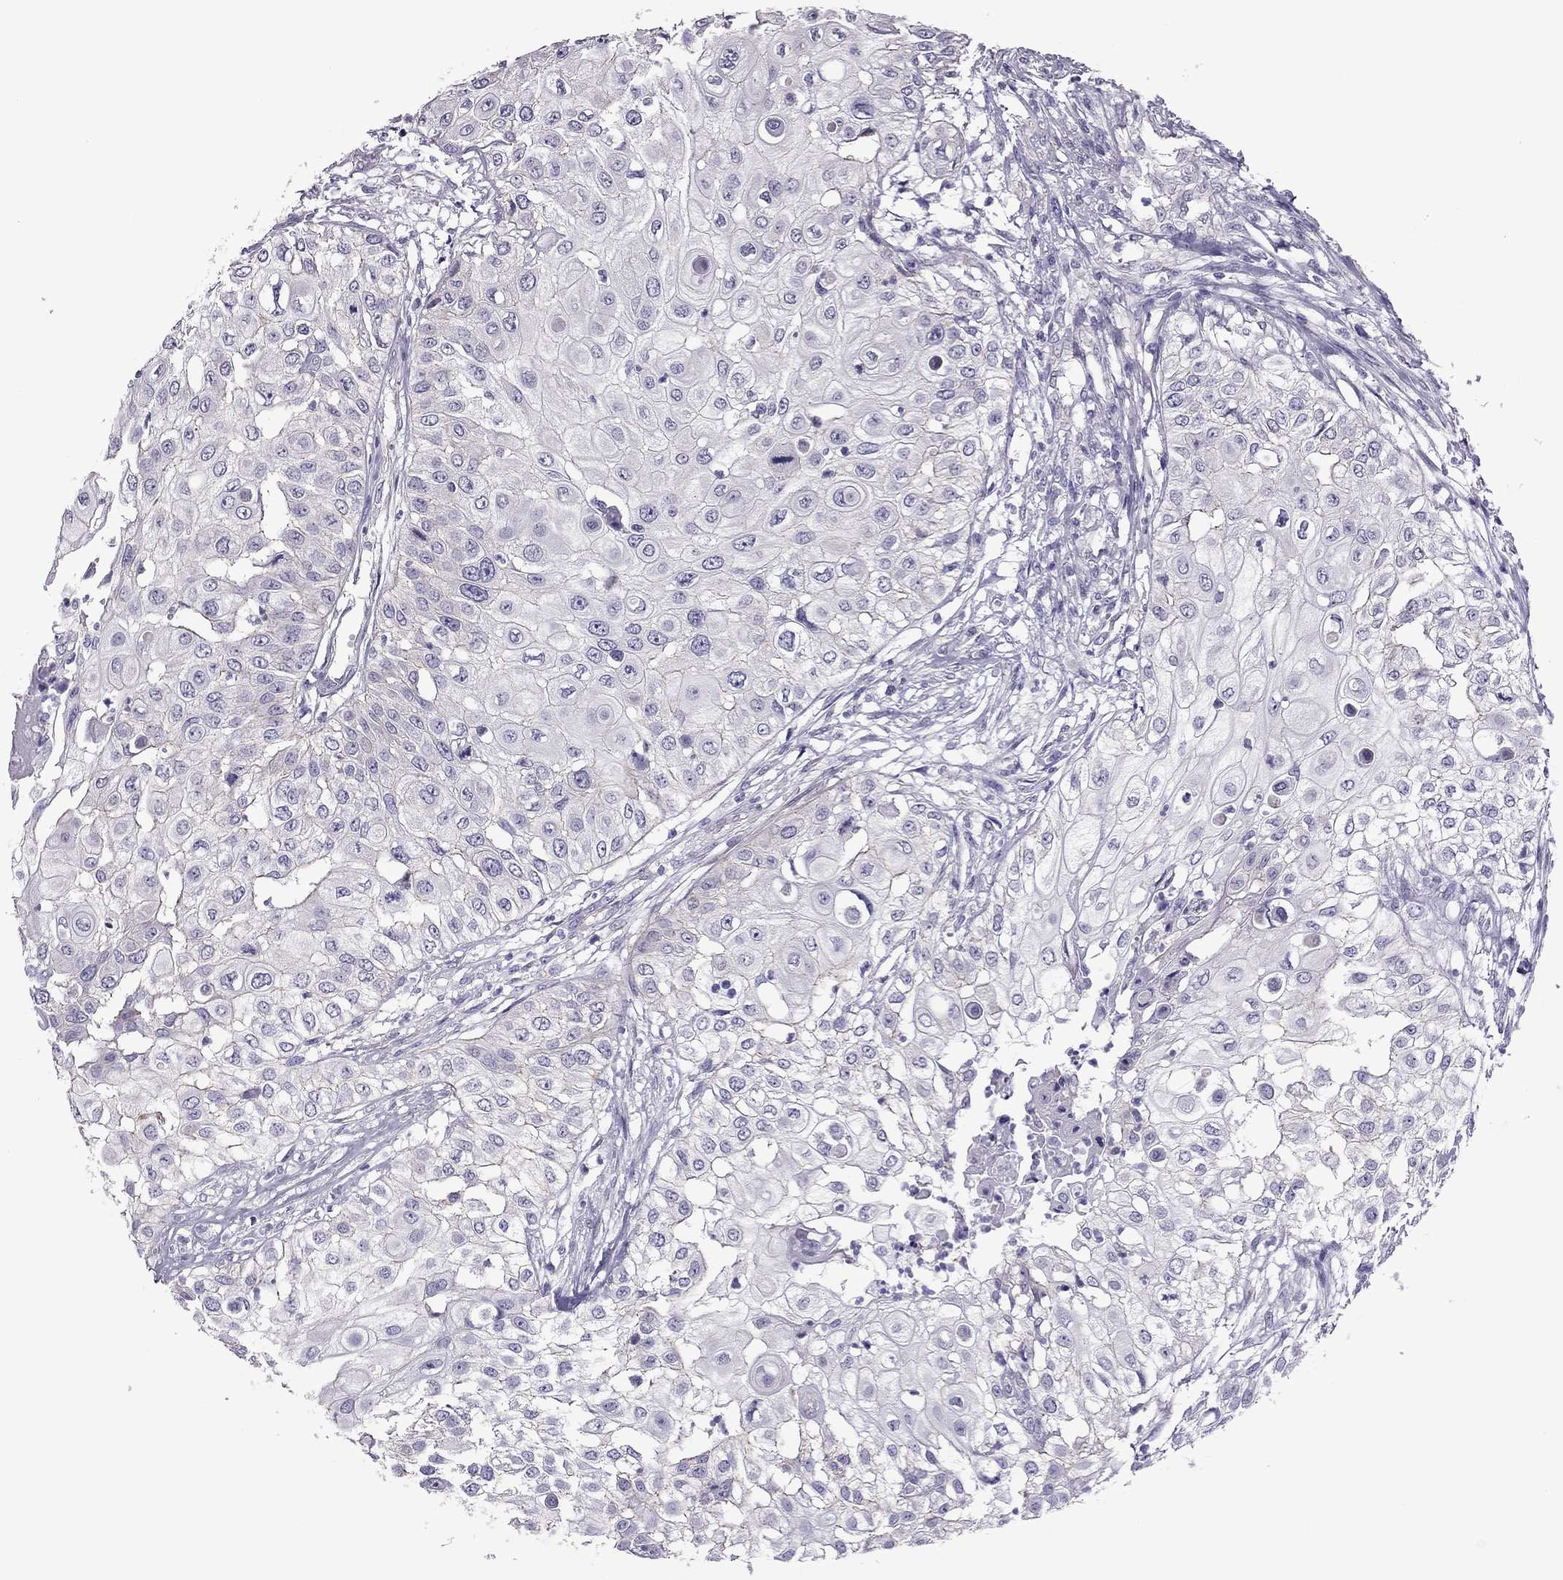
{"staining": {"intensity": "negative", "quantity": "none", "location": "none"}, "tissue": "urothelial cancer", "cell_type": "Tumor cells", "image_type": "cancer", "snomed": [{"axis": "morphology", "description": "Urothelial carcinoma, High grade"}, {"axis": "topography", "description": "Urinary bladder"}], "caption": "A high-resolution histopathology image shows IHC staining of urothelial cancer, which shows no significant positivity in tumor cells. (DAB (3,3'-diaminobenzidine) immunohistochemistry (IHC), high magnification).", "gene": "SLC16A8", "patient": {"sex": "female", "age": 79}}